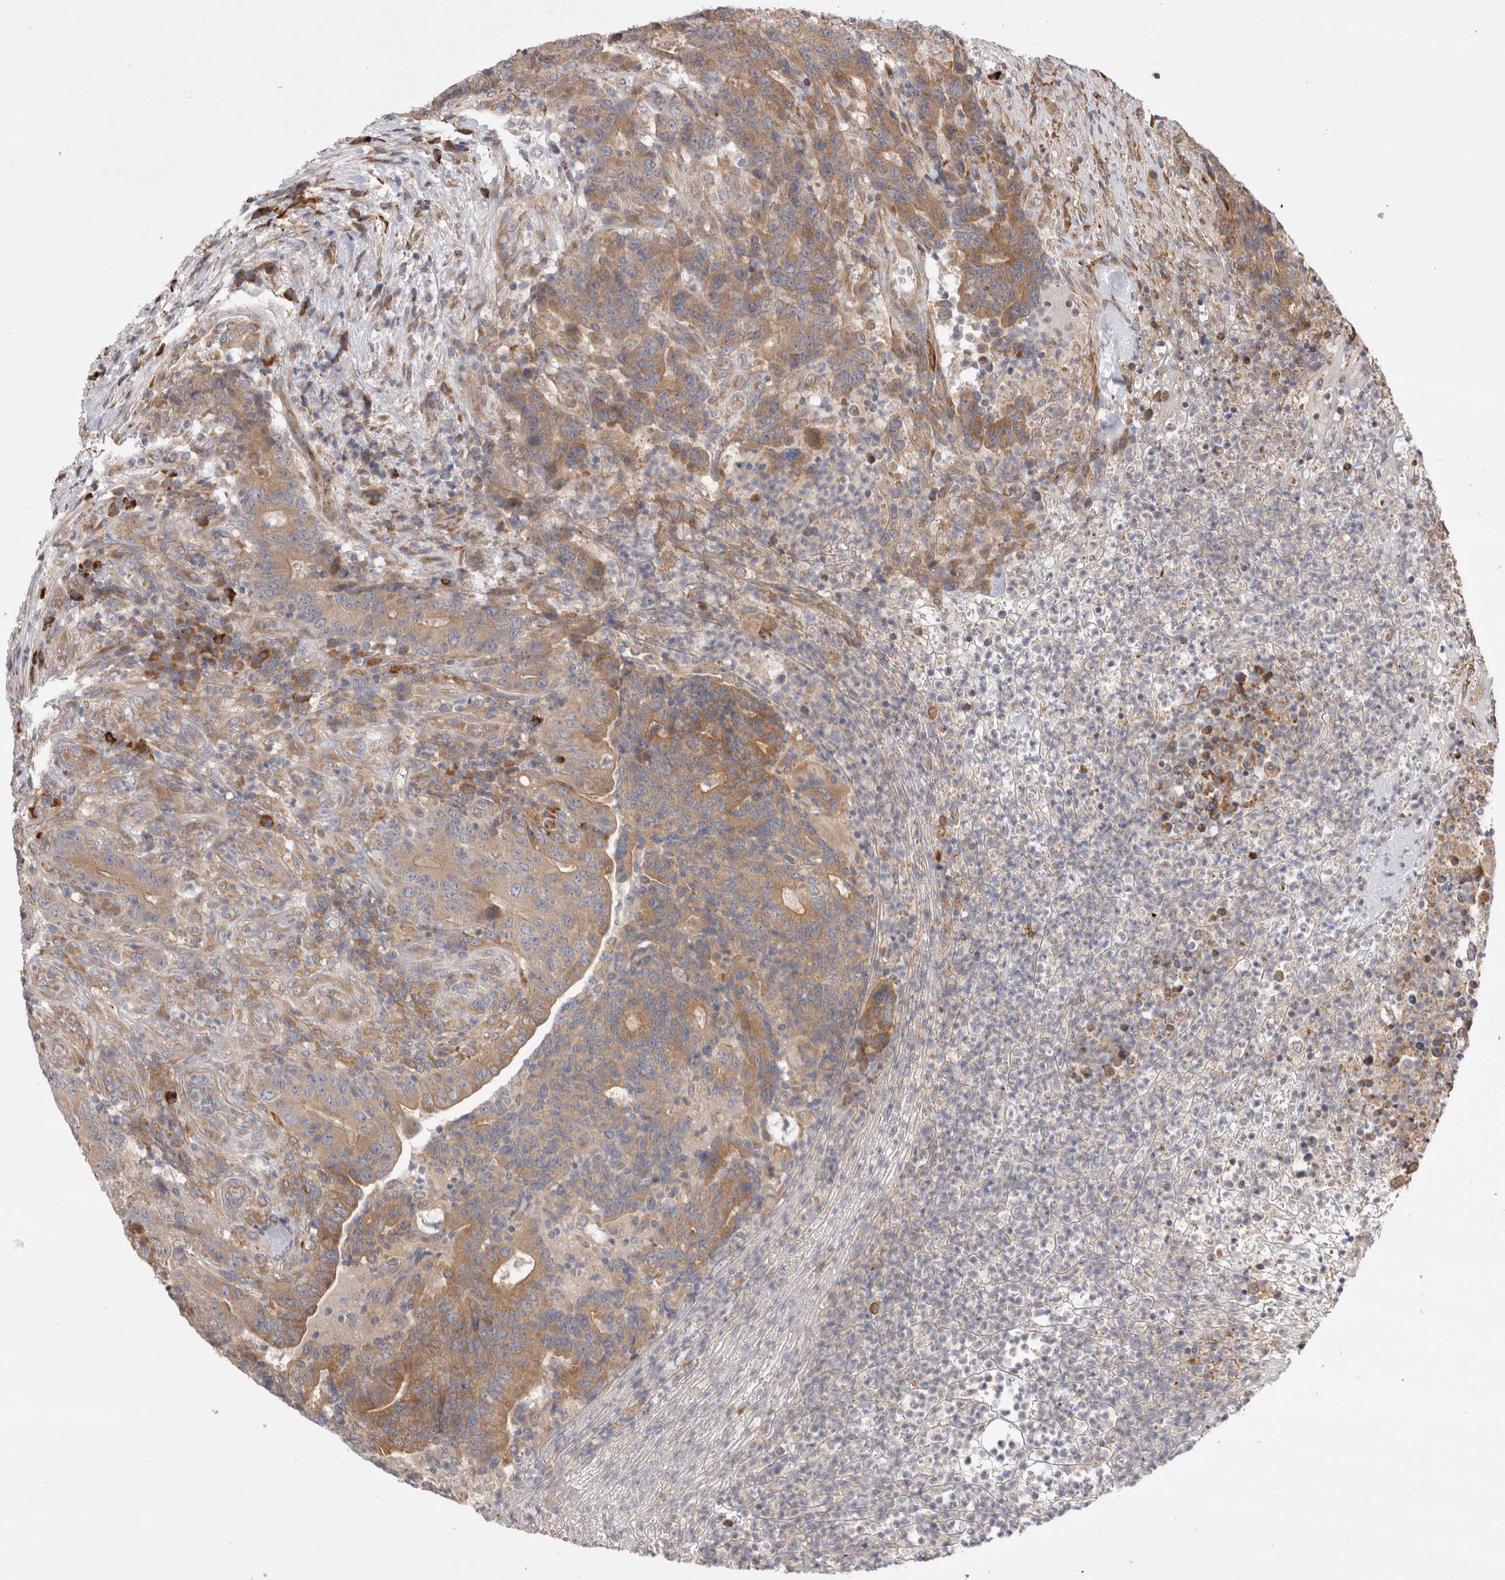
{"staining": {"intensity": "moderate", "quantity": ">75%", "location": "cytoplasmic/membranous"}, "tissue": "colorectal cancer", "cell_type": "Tumor cells", "image_type": "cancer", "snomed": [{"axis": "morphology", "description": "Normal tissue, NOS"}, {"axis": "morphology", "description": "Adenocarcinoma, NOS"}, {"axis": "topography", "description": "Colon"}], "caption": "Immunohistochemical staining of human colorectal cancer reveals medium levels of moderate cytoplasmic/membranous positivity in about >75% of tumor cells. Nuclei are stained in blue.", "gene": "PDCD10", "patient": {"sex": "female", "age": 75}}